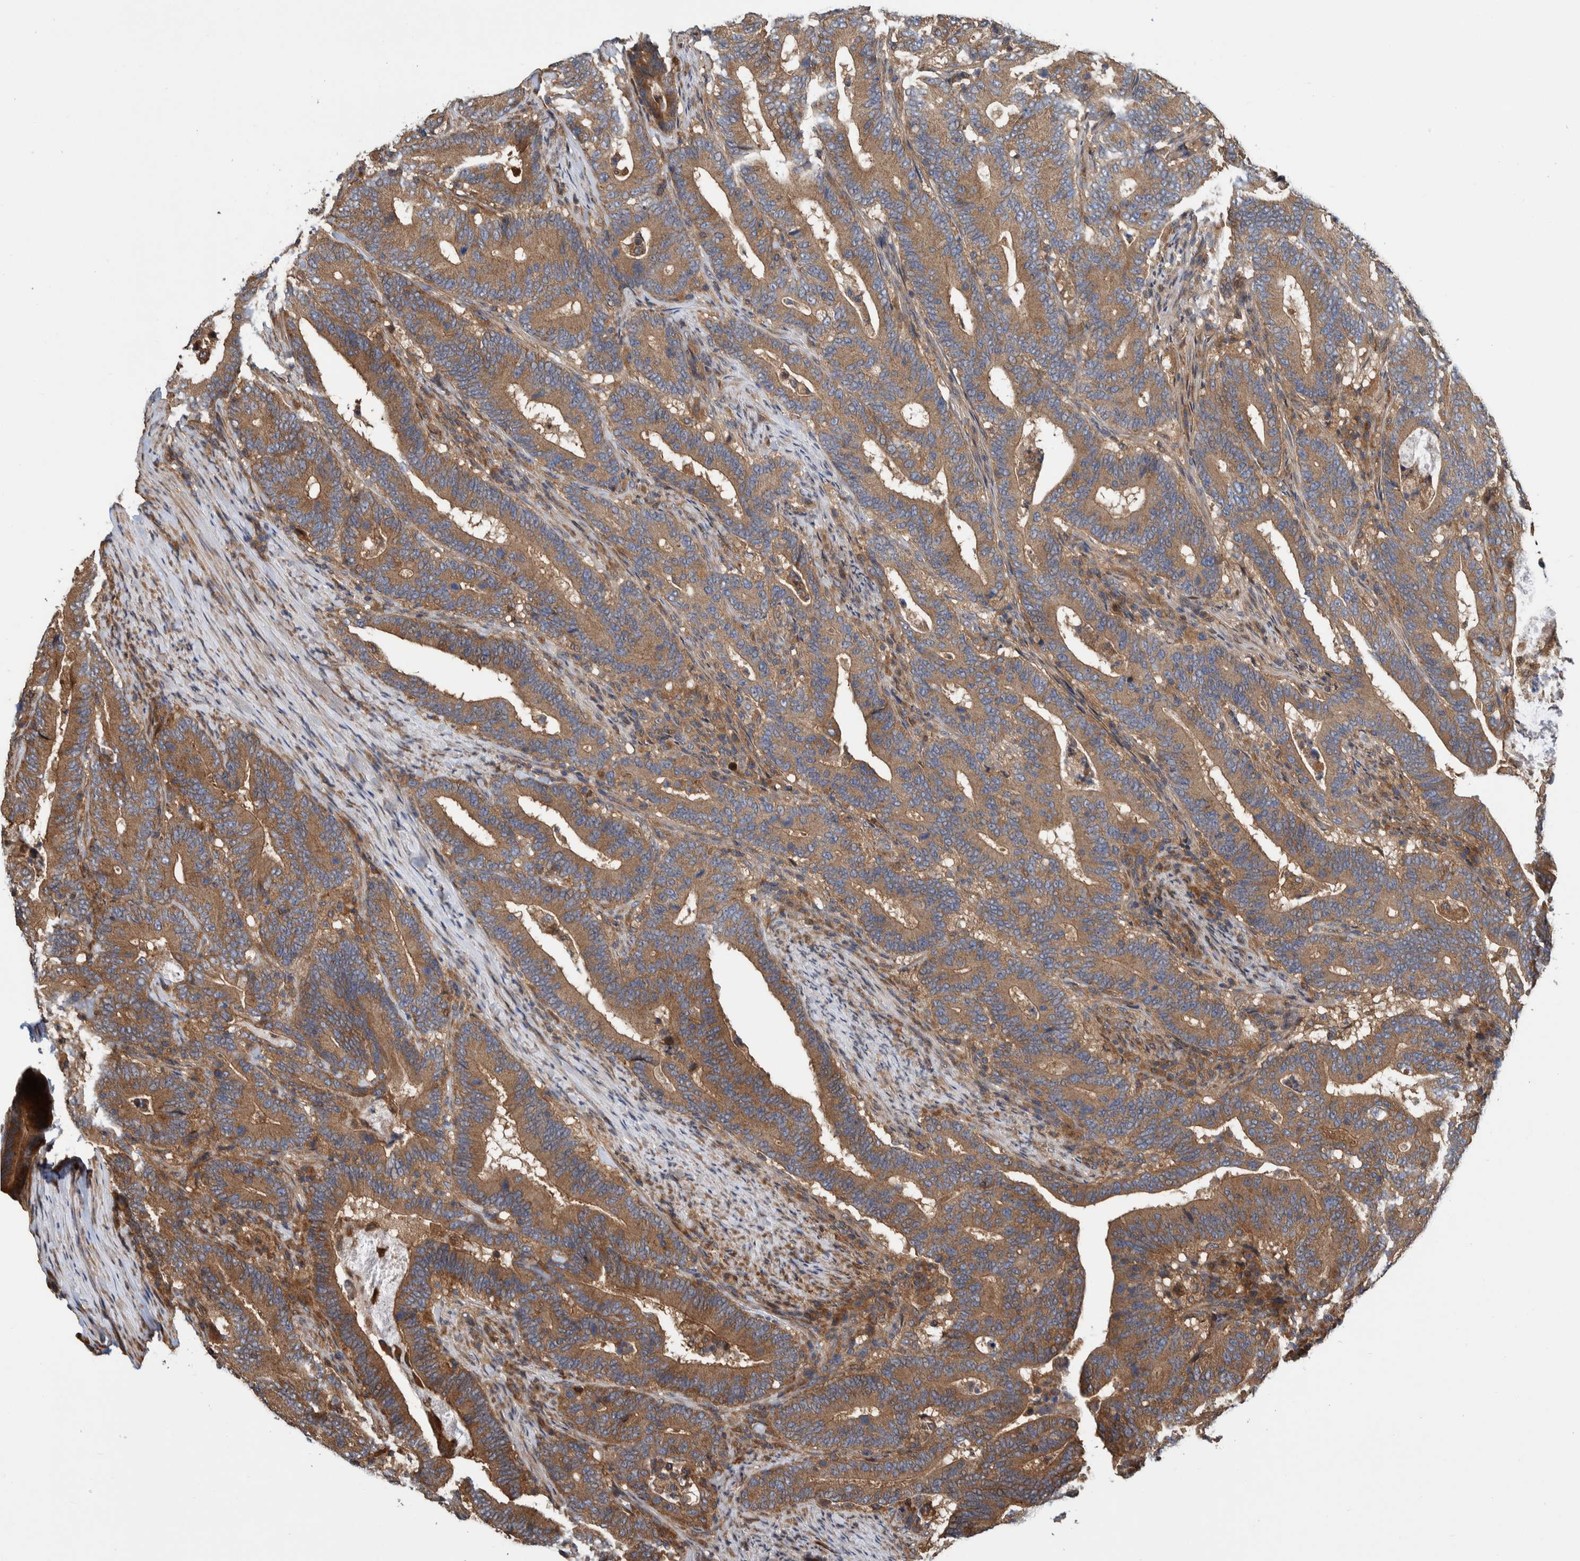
{"staining": {"intensity": "moderate", "quantity": ">75%", "location": "cytoplasmic/membranous"}, "tissue": "colorectal cancer", "cell_type": "Tumor cells", "image_type": "cancer", "snomed": [{"axis": "morphology", "description": "Adenocarcinoma, NOS"}, {"axis": "topography", "description": "Colon"}], "caption": "Immunohistochemical staining of colorectal cancer (adenocarcinoma) shows medium levels of moderate cytoplasmic/membranous staining in approximately >75% of tumor cells.", "gene": "CCDC57", "patient": {"sex": "female", "age": 66}}